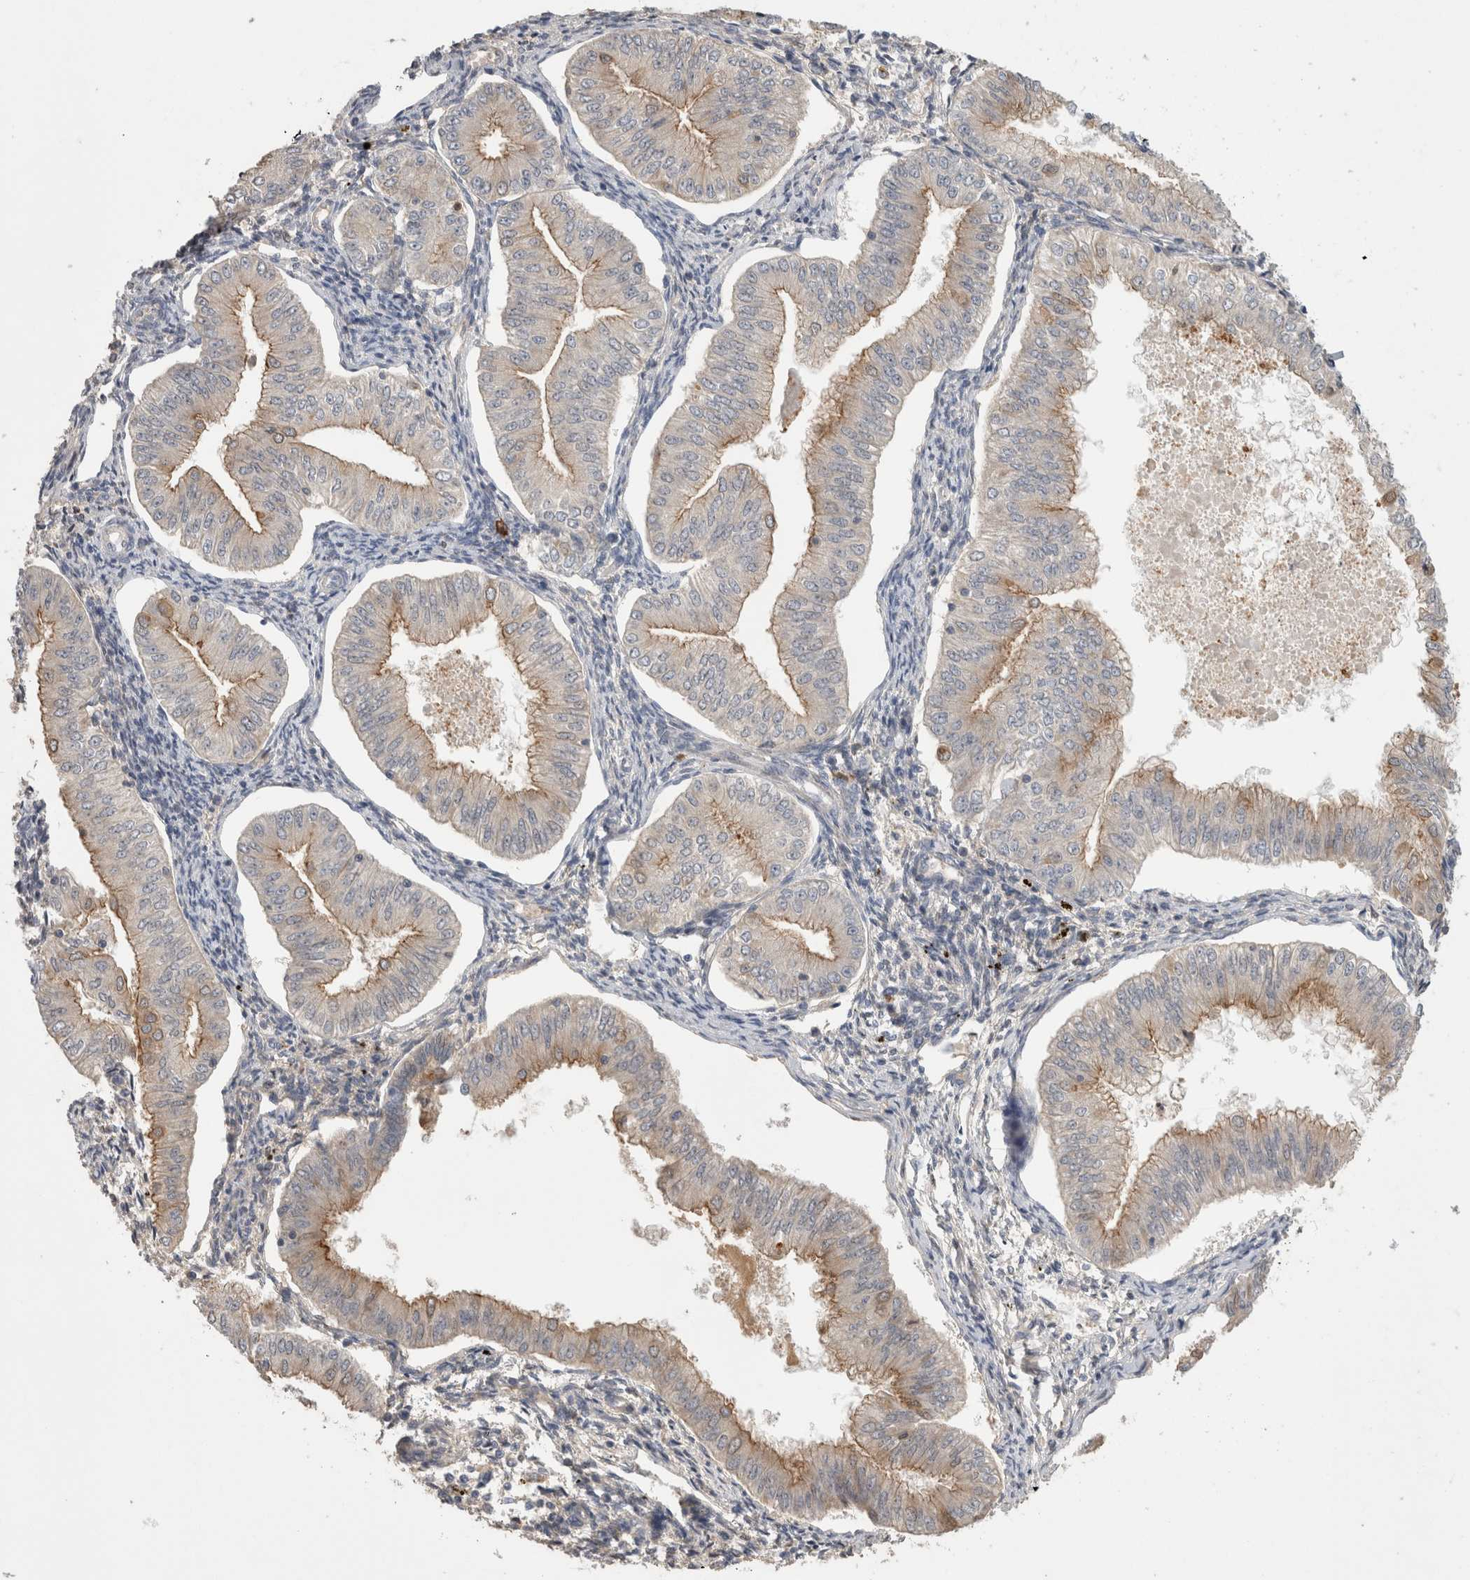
{"staining": {"intensity": "moderate", "quantity": "25%-75%", "location": "cytoplasmic/membranous"}, "tissue": "endometrial cancer", "cell_type": "Tumor cells", "image_type": "cancer", "snomed": [{"axis": "morphology", "description": "Normal tissue, NOS"}, {"axis": "morphology", "description": "Adenocarcinoma, NOS"}, {"axis": "topography", "description": "Endometrium"}], "caption": "The photomicrograph demonstrates a brown stain indicating the presence of a protein in the cytoplasmic/membranous of tumor cells in endometrial adenocarcinoma. The protein of interest is stained brown, and the nuclei are stained in blue (DAB IHC with brightfield microscopy, high magnification).", "gene": "PPP3CC", "patient": {"sex": "female", "age": 53}}